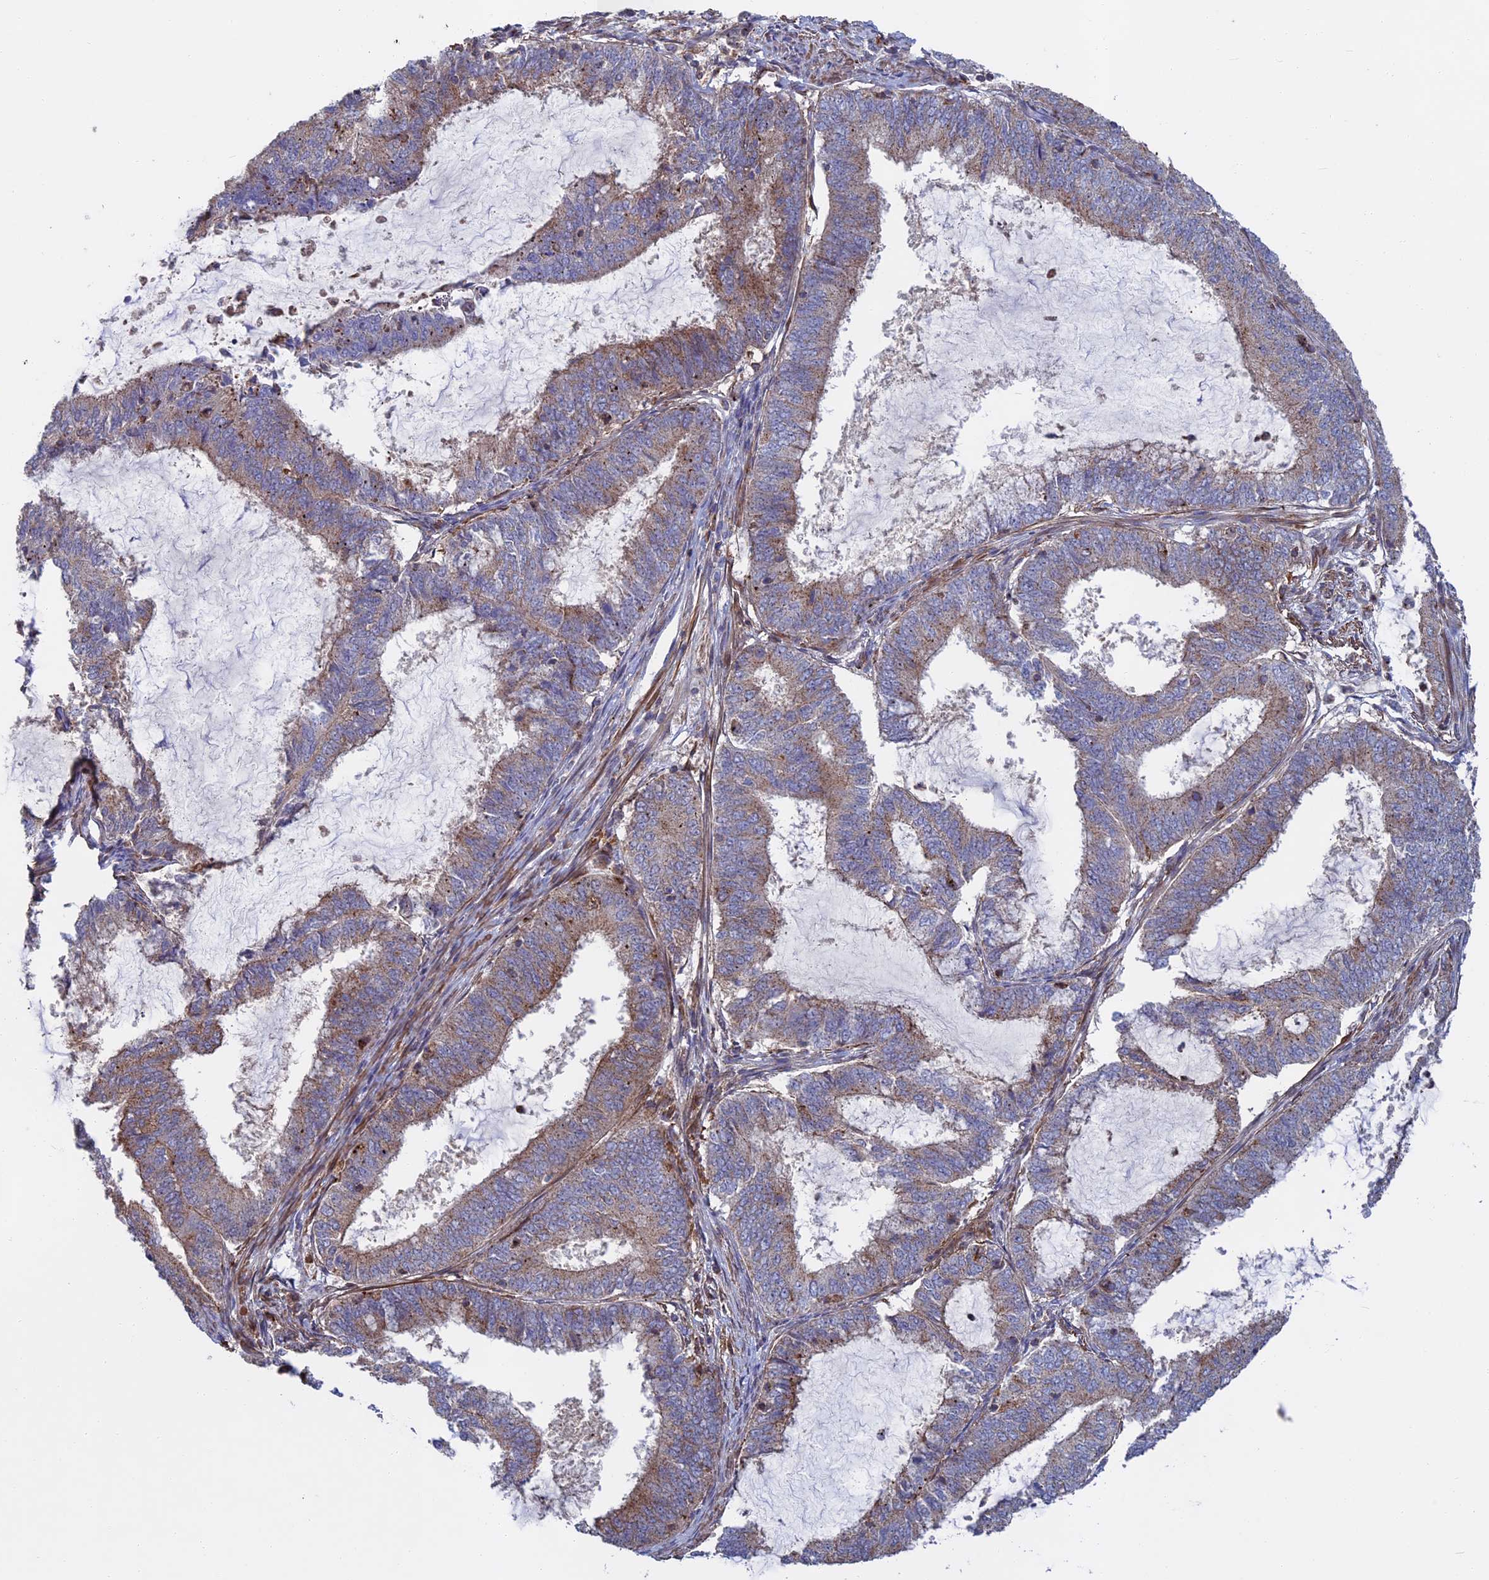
{"staining": {"intensity": "weak", "quantity": "25%-75%", "location": "cytoplasmic/membranous"}, "tissue": "endometrial cancer", "cell_type": "Tumor cells", "image_type": "cancer", "snomed": [{"axis": "morphology", "description": "Adenocarcinoma, NOS"}, {"axis": "topography", "description": "Endometrium"}], "caption": "Immunohistochemical staining of endometrial adenocarcinoma reveals low levels of weak cytoplasmic/membranous protein positivity in approximately 25%-75% of tumor cells.", "gene": "LYPD5", "patient": {"sex": "female", "age": 51}}